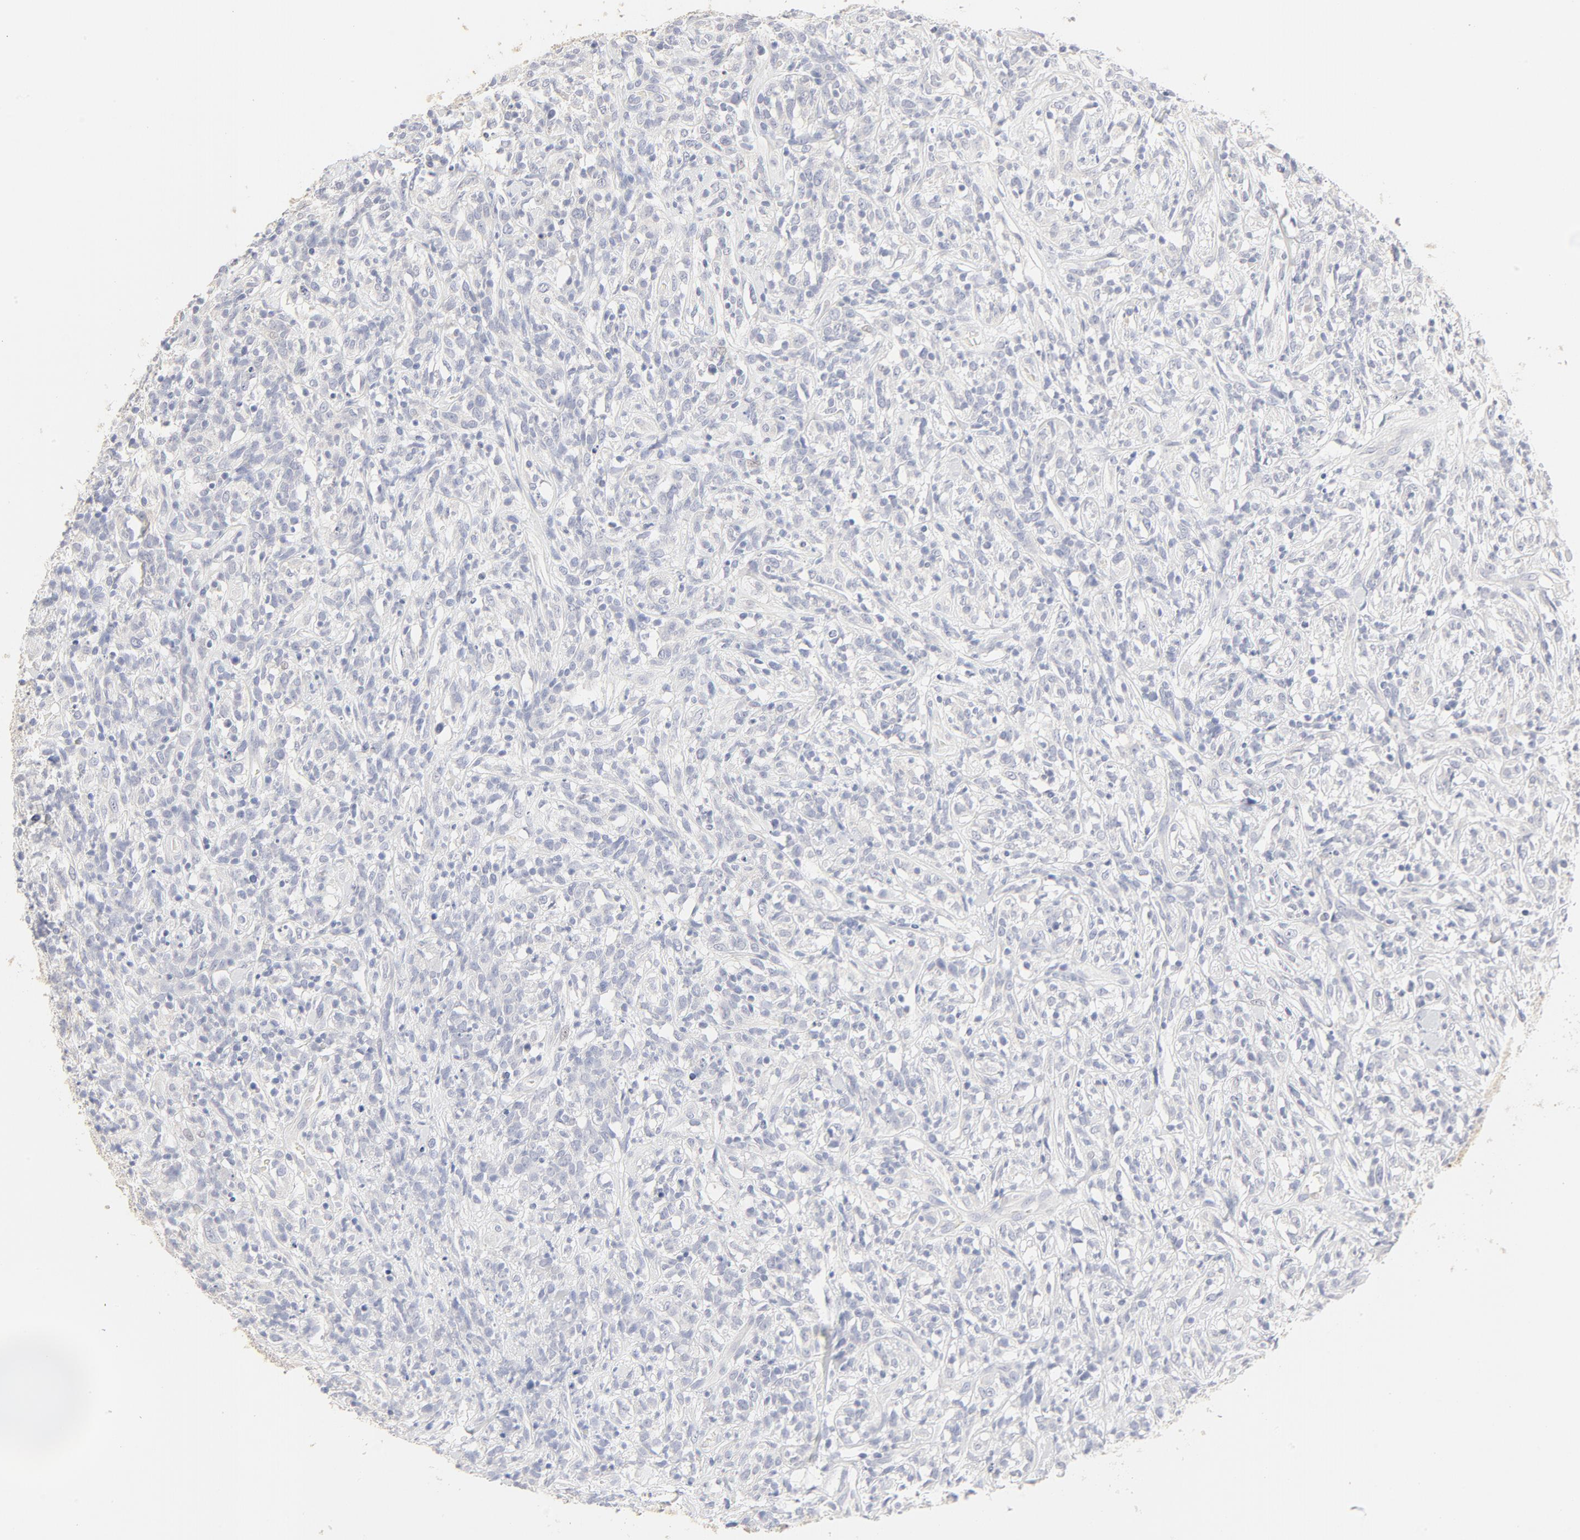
{"staining": {"intensity": "negative", "quantity": "none", "location": "none"}, "tissue": "lymphoma", "cell_type": "Tumor cells", "image_type": "cancer", "snomed": [{"axis": "morphology", "description": "Malignant lymphoma, non-Hodgkin's type, High grade"}, {"axis": "topography", "description": "Lymph node"}], "caption": "An immunohistochemistry (IHC) image of lymphoma is shown. There is no staining in tumor cells of lymphoma. (DAB IHC visualized using brightfield microscopy, high magnification).", "gene": "FCGBP", "patient": {"sex": "female", "age": 73}}